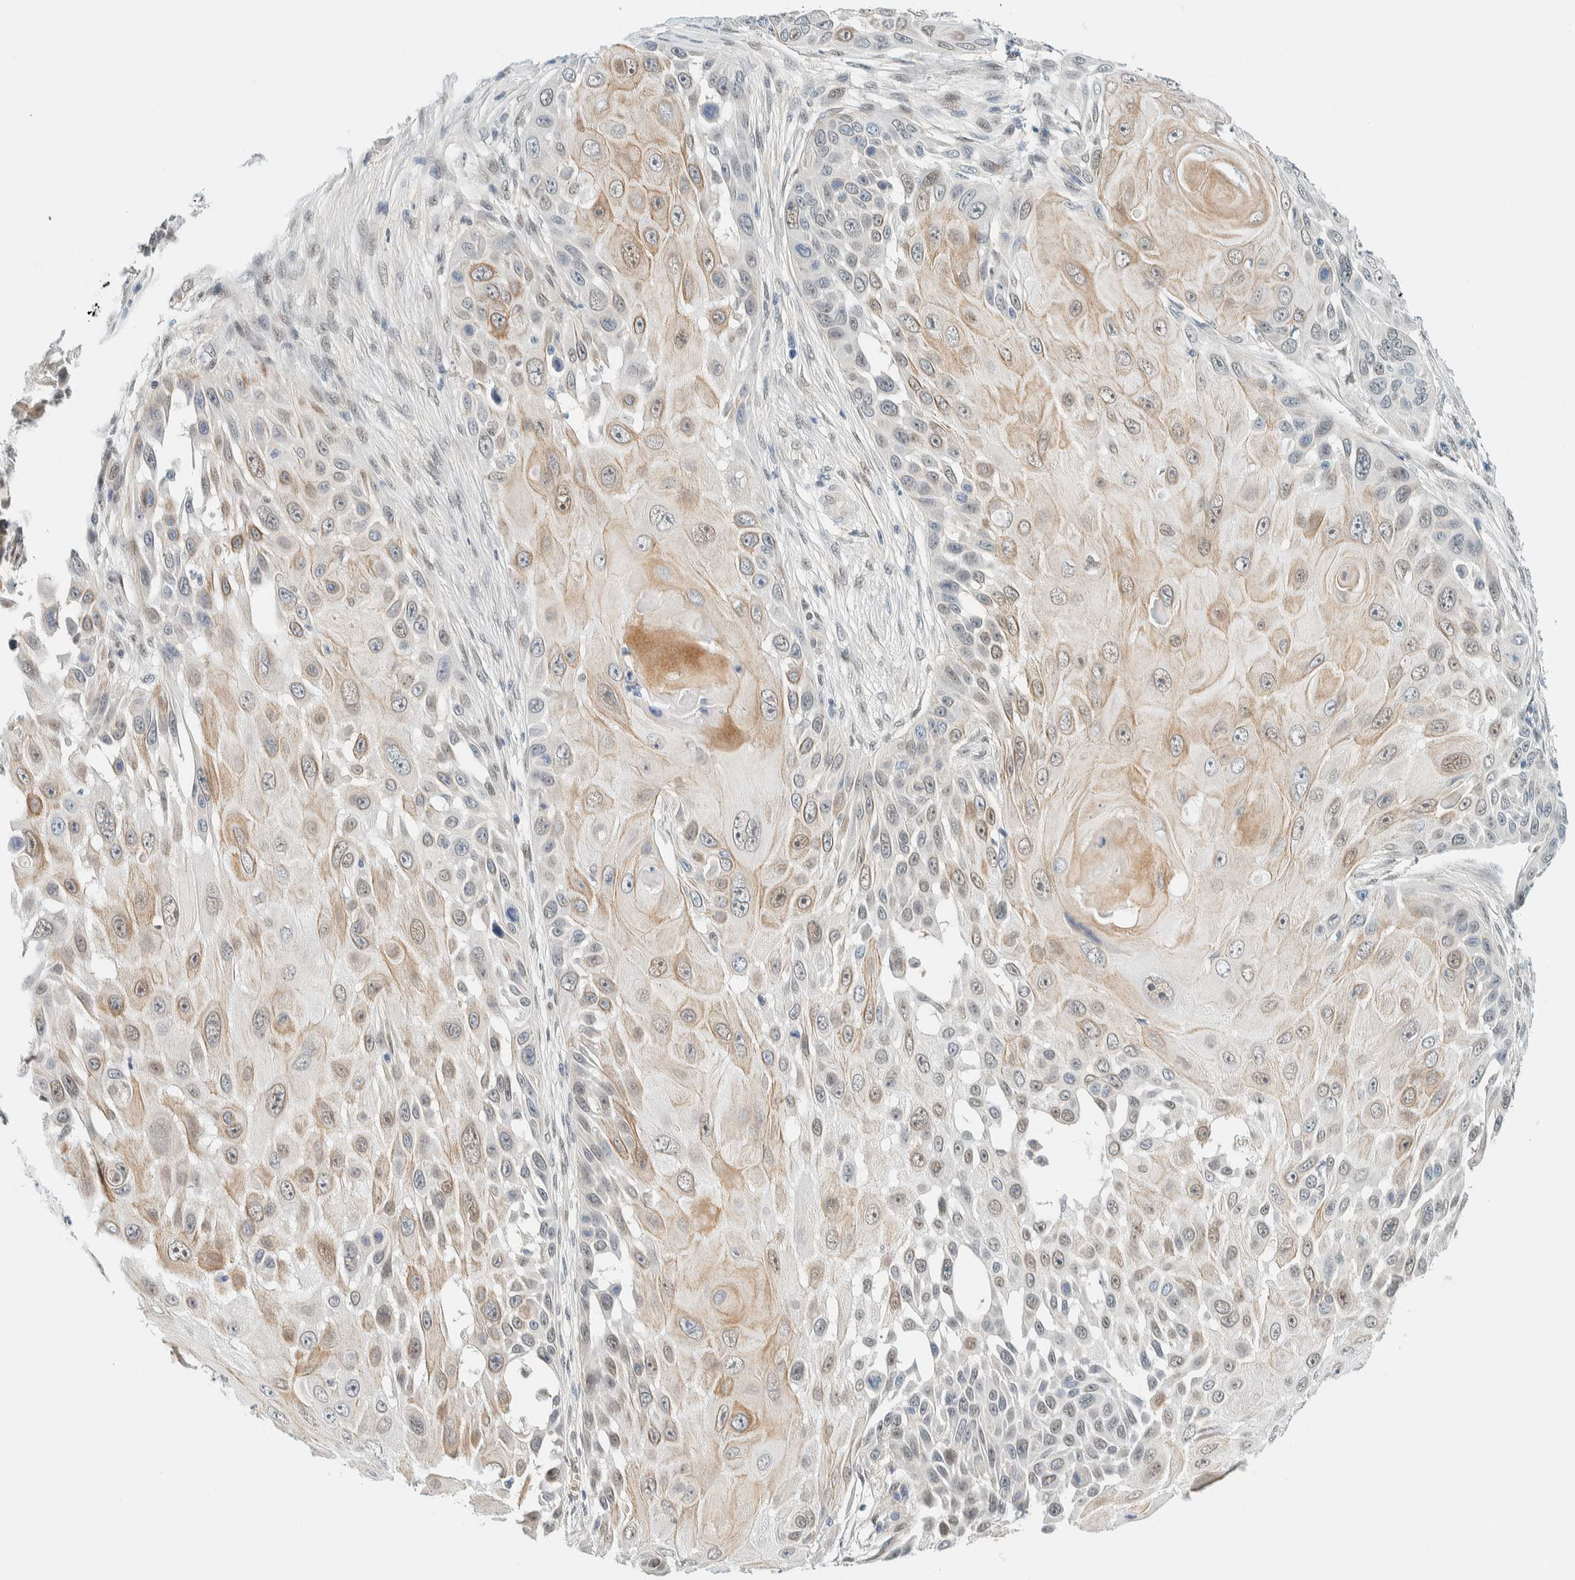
{"staining": {"intensity": "weak", "quantity": ">75%", "location": "cytoplasmic/membranous"}, "tissue": "skin cancer", "cell_type": "Tumor cells", "image_type": "cancer", "snomed": [{"axis": "morphology", "description": "Squamous cell carcinoma, NOS"}, {"axis": "topography", "description": "Skin"}], "caption": "Protein analysis of squamous cell carcinoma (skin) tissue demonstrates weak cytoplasmic/membranous staining in about >75% of tumor cells.", "gene": "TSTD2", "patient": {"sex": "female", "age": 44}}